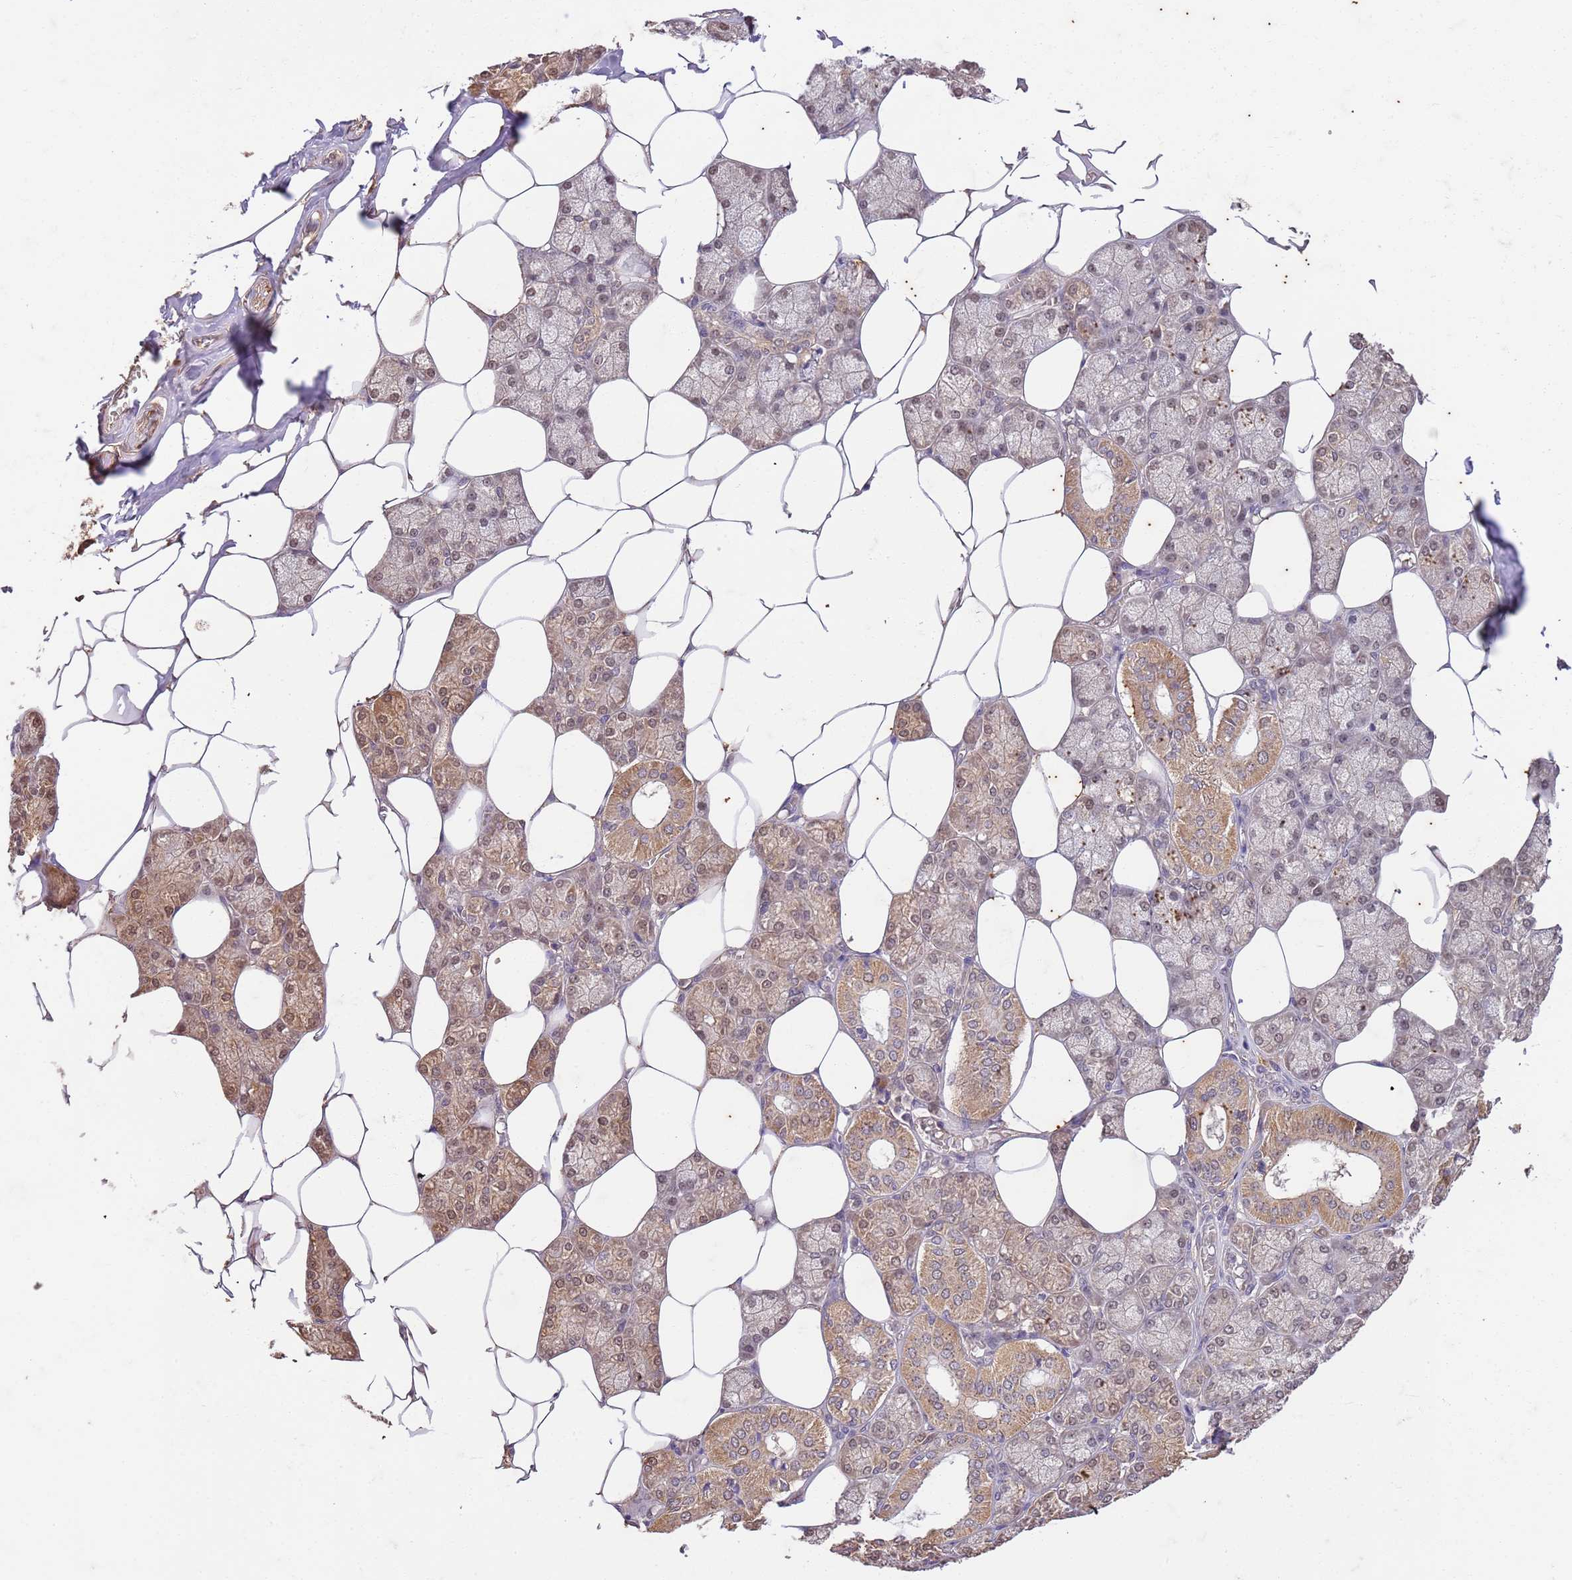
{"staining": {"intensity": "moderate", "quantity": ">75%", "location": "cytoplasmic/membranous,nuclear"}, "tissue": "salivary gland", "cell_type": "Glandular cells", "image_type": "normal", "snomed": [{"axis": "morphology", "description": "Normal tissue, NOS"}, {"axis": "topography", "description": "Salivary gland"}], "caption": "A histopathology image of salivary gland stained for a protein exhibits moderate cytoplasmic/membranous,nuclear brown staining in glandular cells. The protein is stained brown, and the nuclei are stained in blue (DAB IHC with brightfield microscopy, high magnification).", "gene": "UBE3A", "patient": {"sex": "male", "age": 62}}